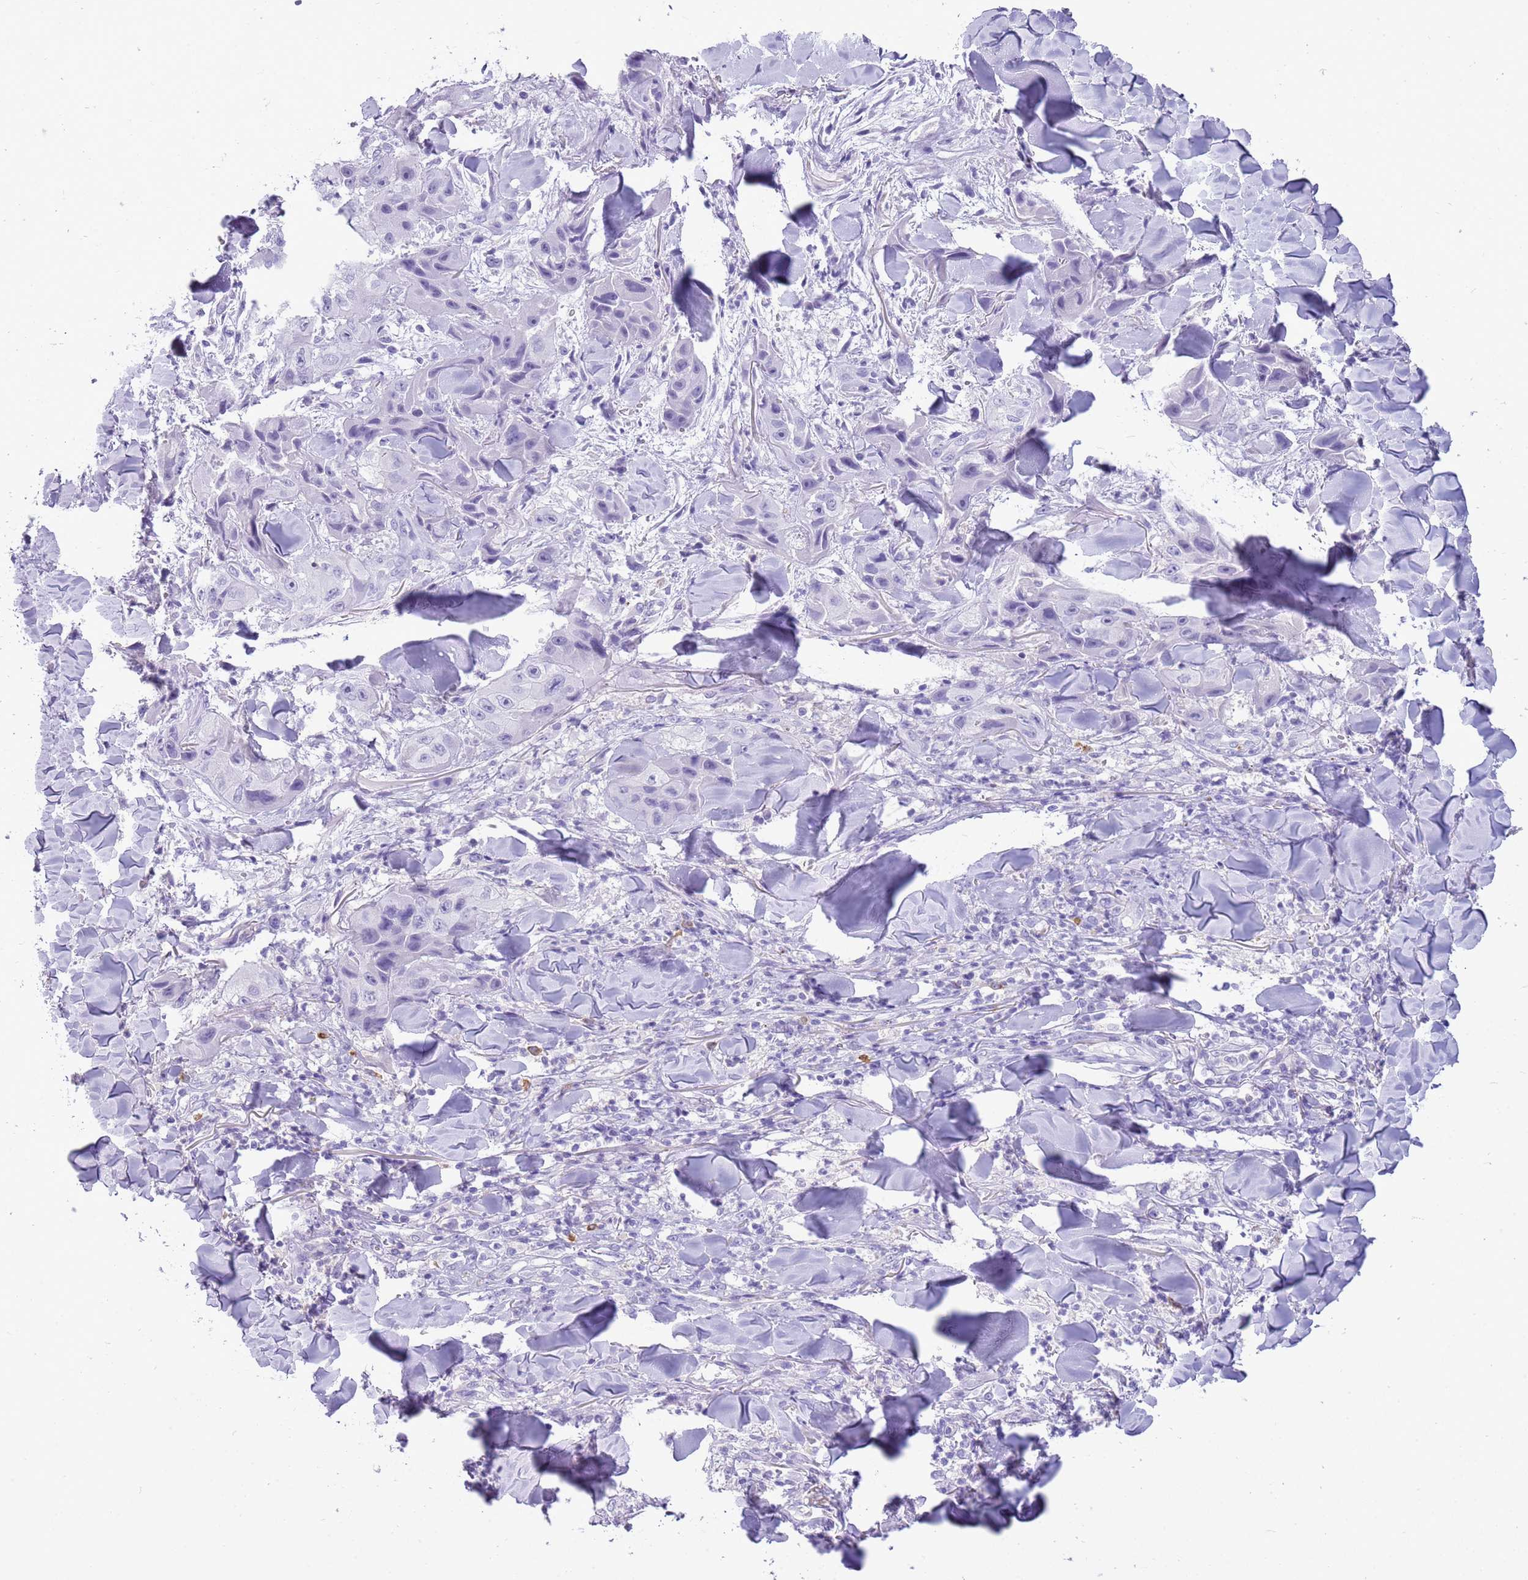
{"staining": {"intensity": "negative", "quantity": "none", "location": "none"}, "tissue": "skin cancer", "cell_type": "Tumor cells", "image_type": "cancer", "snomed": [{"axis": "morphology", "description": "Squamous cell carcinoma, NOS"}, {"axis": "topography", "description": "Skin"}, {"axis": "topography", "description": "Subcutis"}], "caption": "Skin cancer (squamous cell carcinoma) was stained to show a protein in brown. There is no significant expression in tumor cells.", "gene": "SCAMP5", "patient": {"sex": "male", "age": 73}}